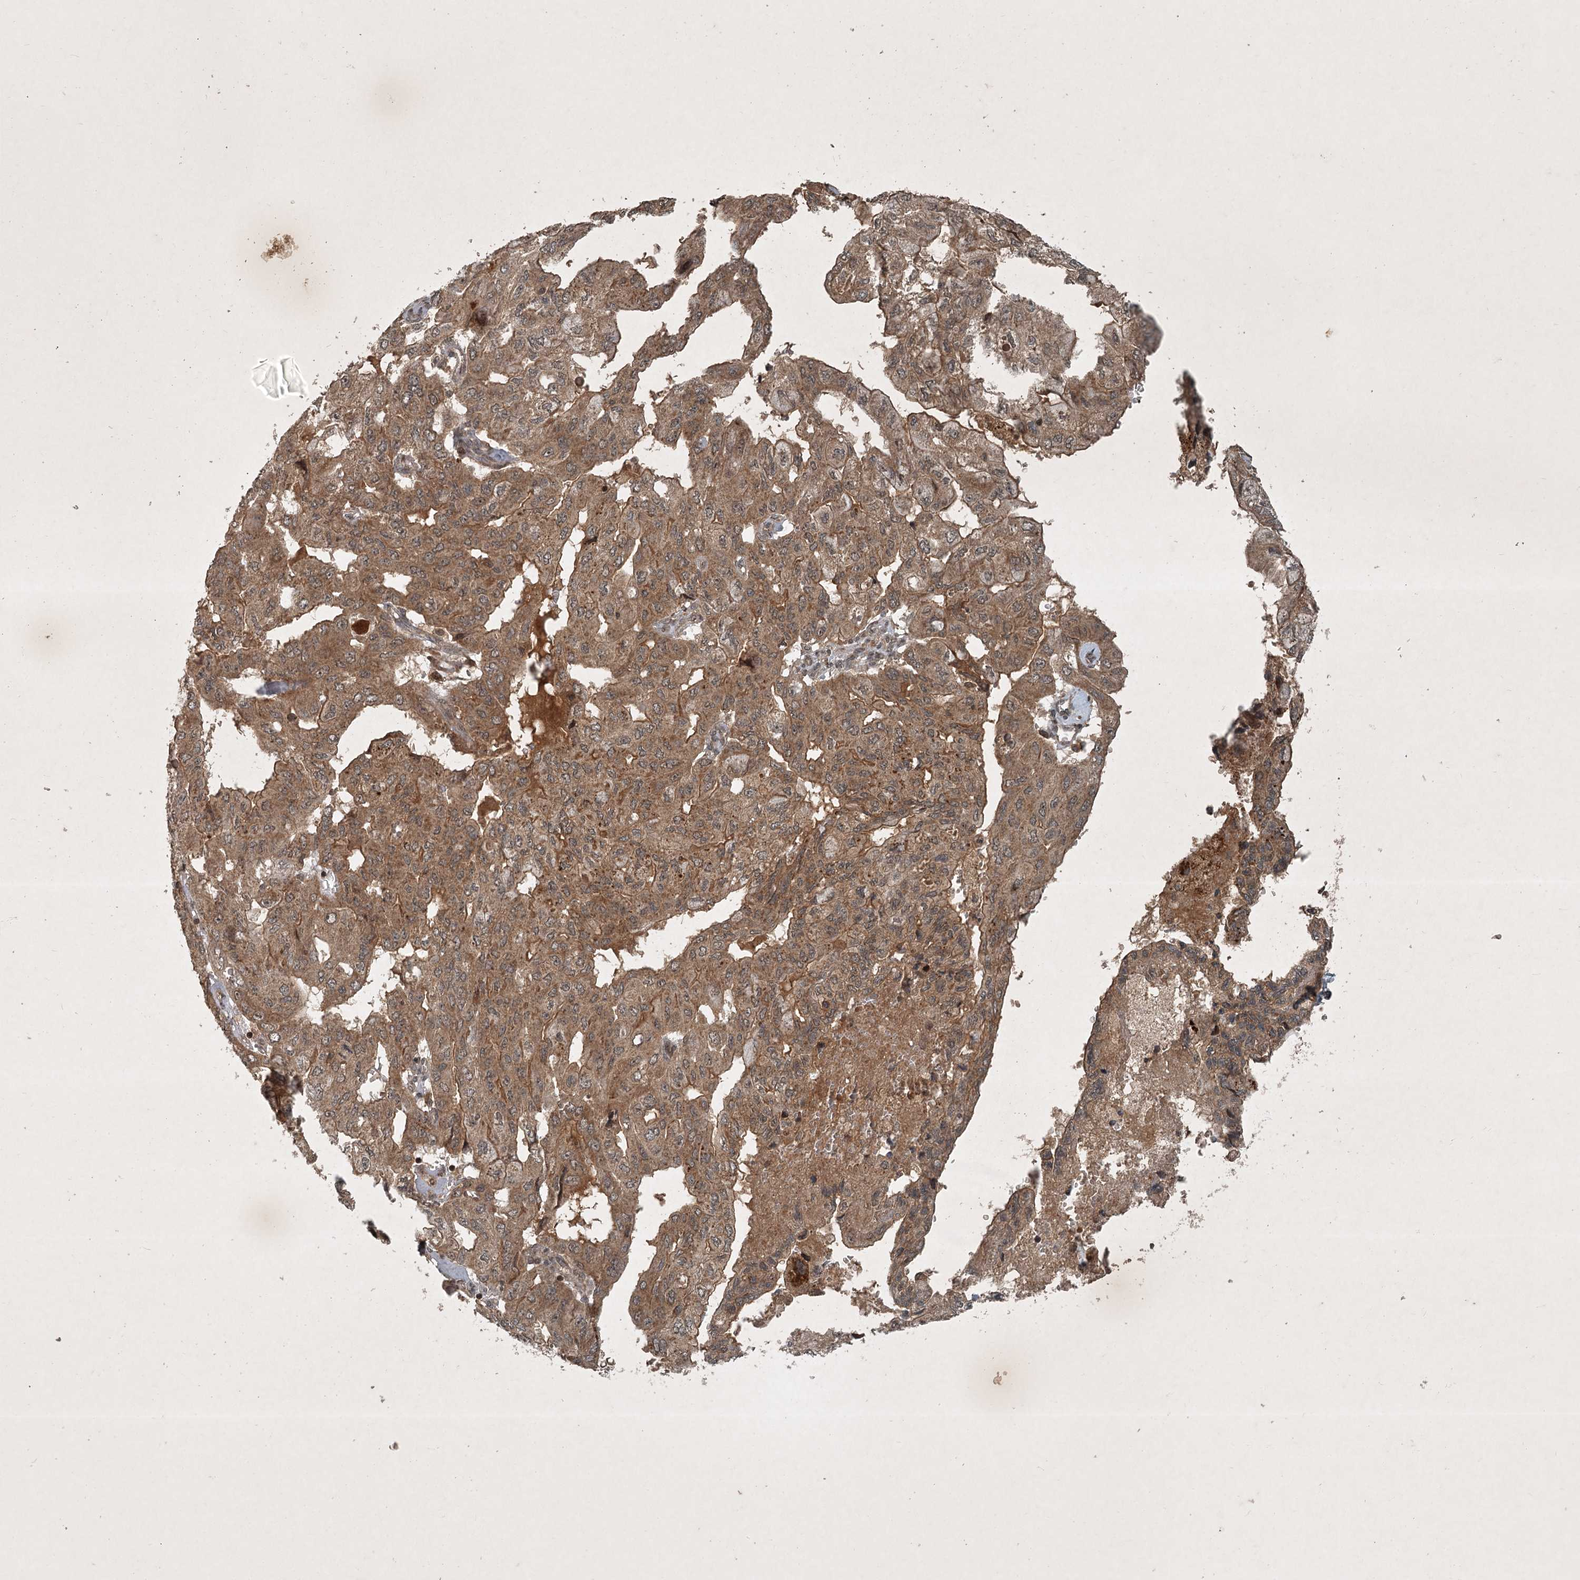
{"staining": {"intensity": "moderate", "quantity": ">75%", "location": "cytoplasmic/membranous"}, "tissue": "pancreatic cancer", "cell_type": "Tumor cells", "image_type": "cancer", "snomed": [{"axis": "morphology", "description": "Adenocarcinoma, NOS"}, {"axis": "topography", "description": "Pancreas"}], "caption": "Immunohistochemistry image of pancreatic cancer (adenocarcinoma) stained for a protein (brown), which demonstrates medium levels of moderate cytoplasmic/membranous positivity in approximately >75% of tumor cells.", "gene": "UNC93A", "patient": {"sex": "male", "age": 51}}